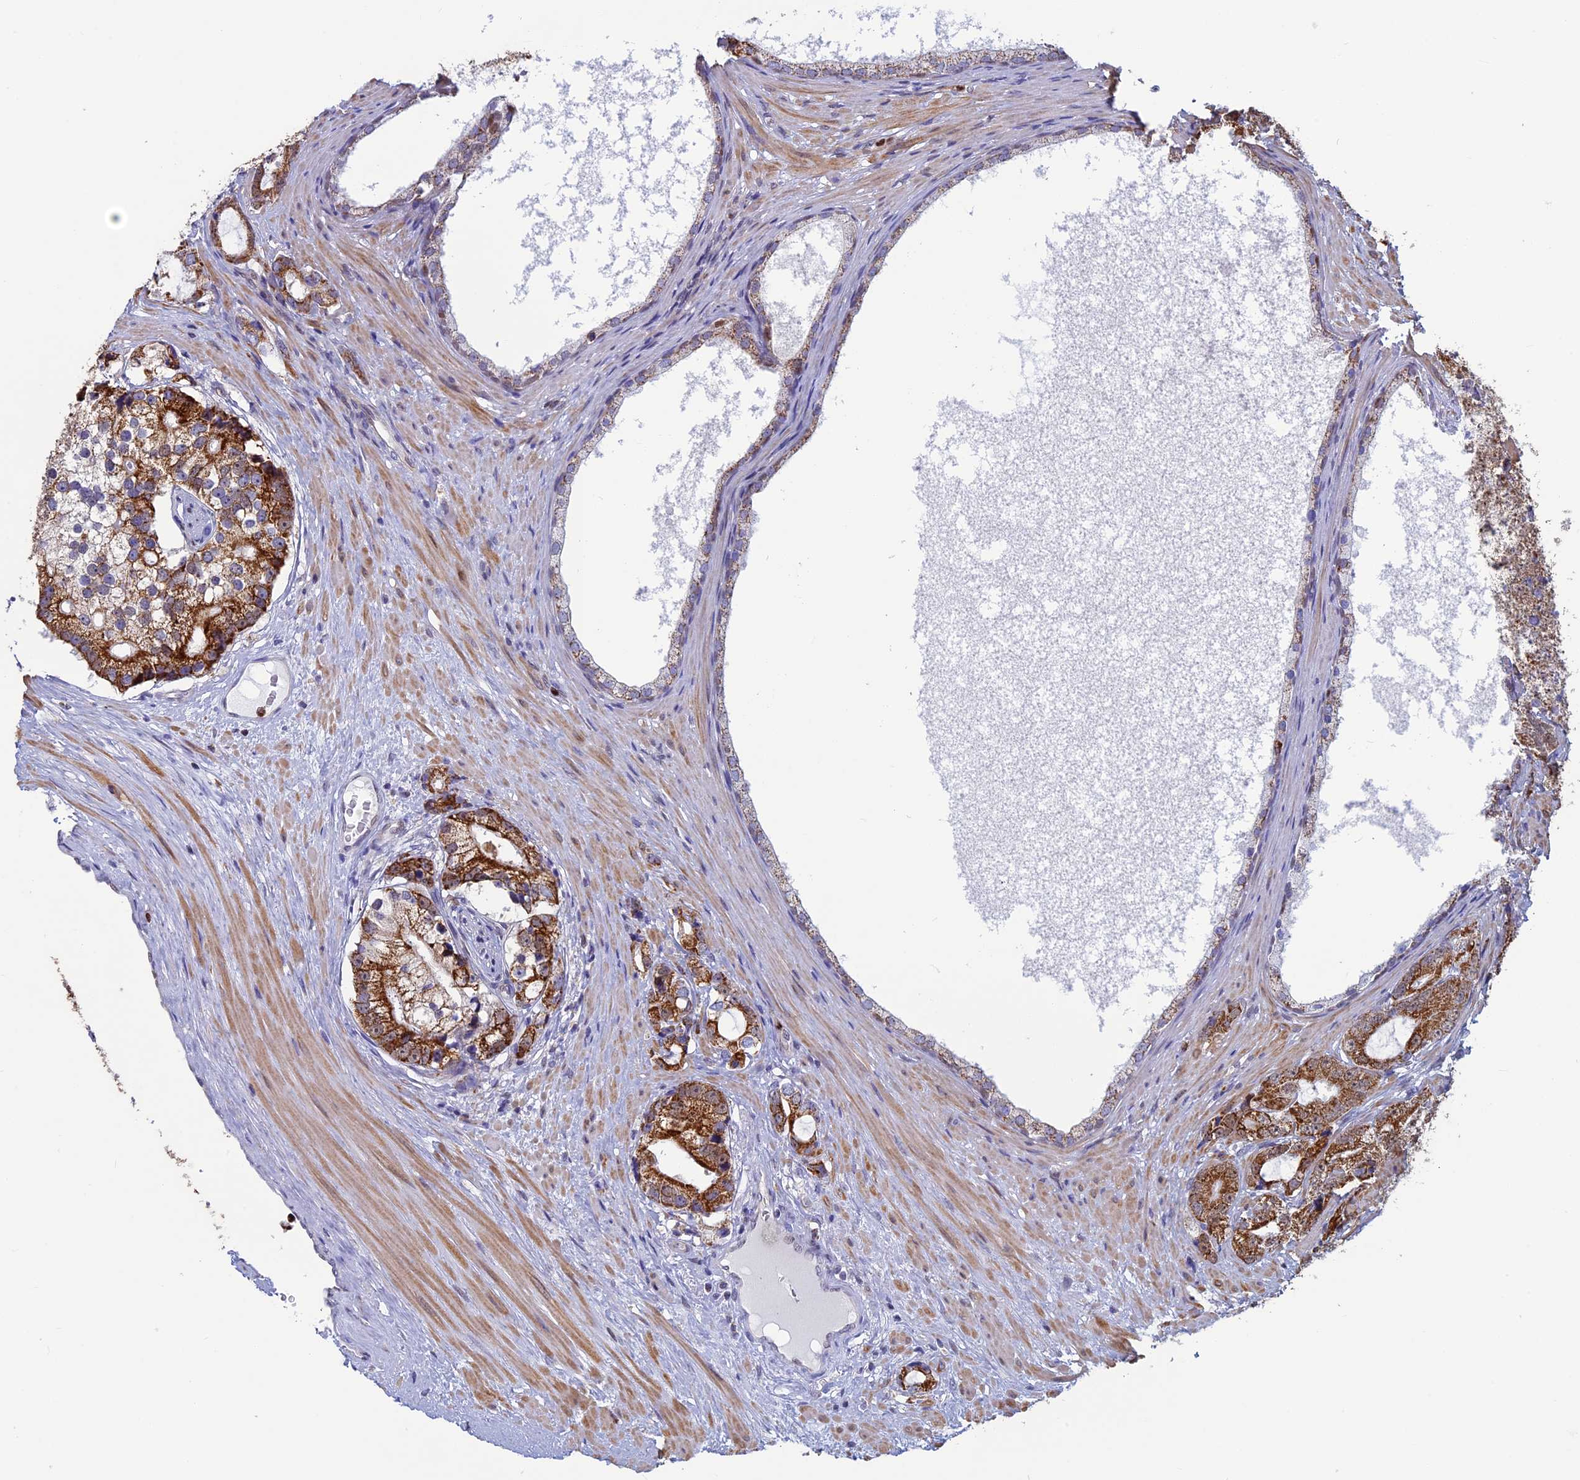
{"staining": {"intensity": "strong", "quantity": "25%-75%", "location": "cytoplasmic/membranous"}, "tissue": "prostate cancer", "cell_type": "Tumor cells", "image_type": "cancer", "snomed": [{"axis": "morphology", "description": "Adenocarcinoma, High grade"}, {"axis": "topography", "description": "Prostate"}], "caption": "Immunohistochemical staining of prostate cancer (high-grade adenocarcinoma) demonstrates strong cytoplasmic/membranous protein positivity in approximately 25%-75% of tumor cells.", "gene": "ACSS1", "patient": {"sex": "male", "age": 75}}